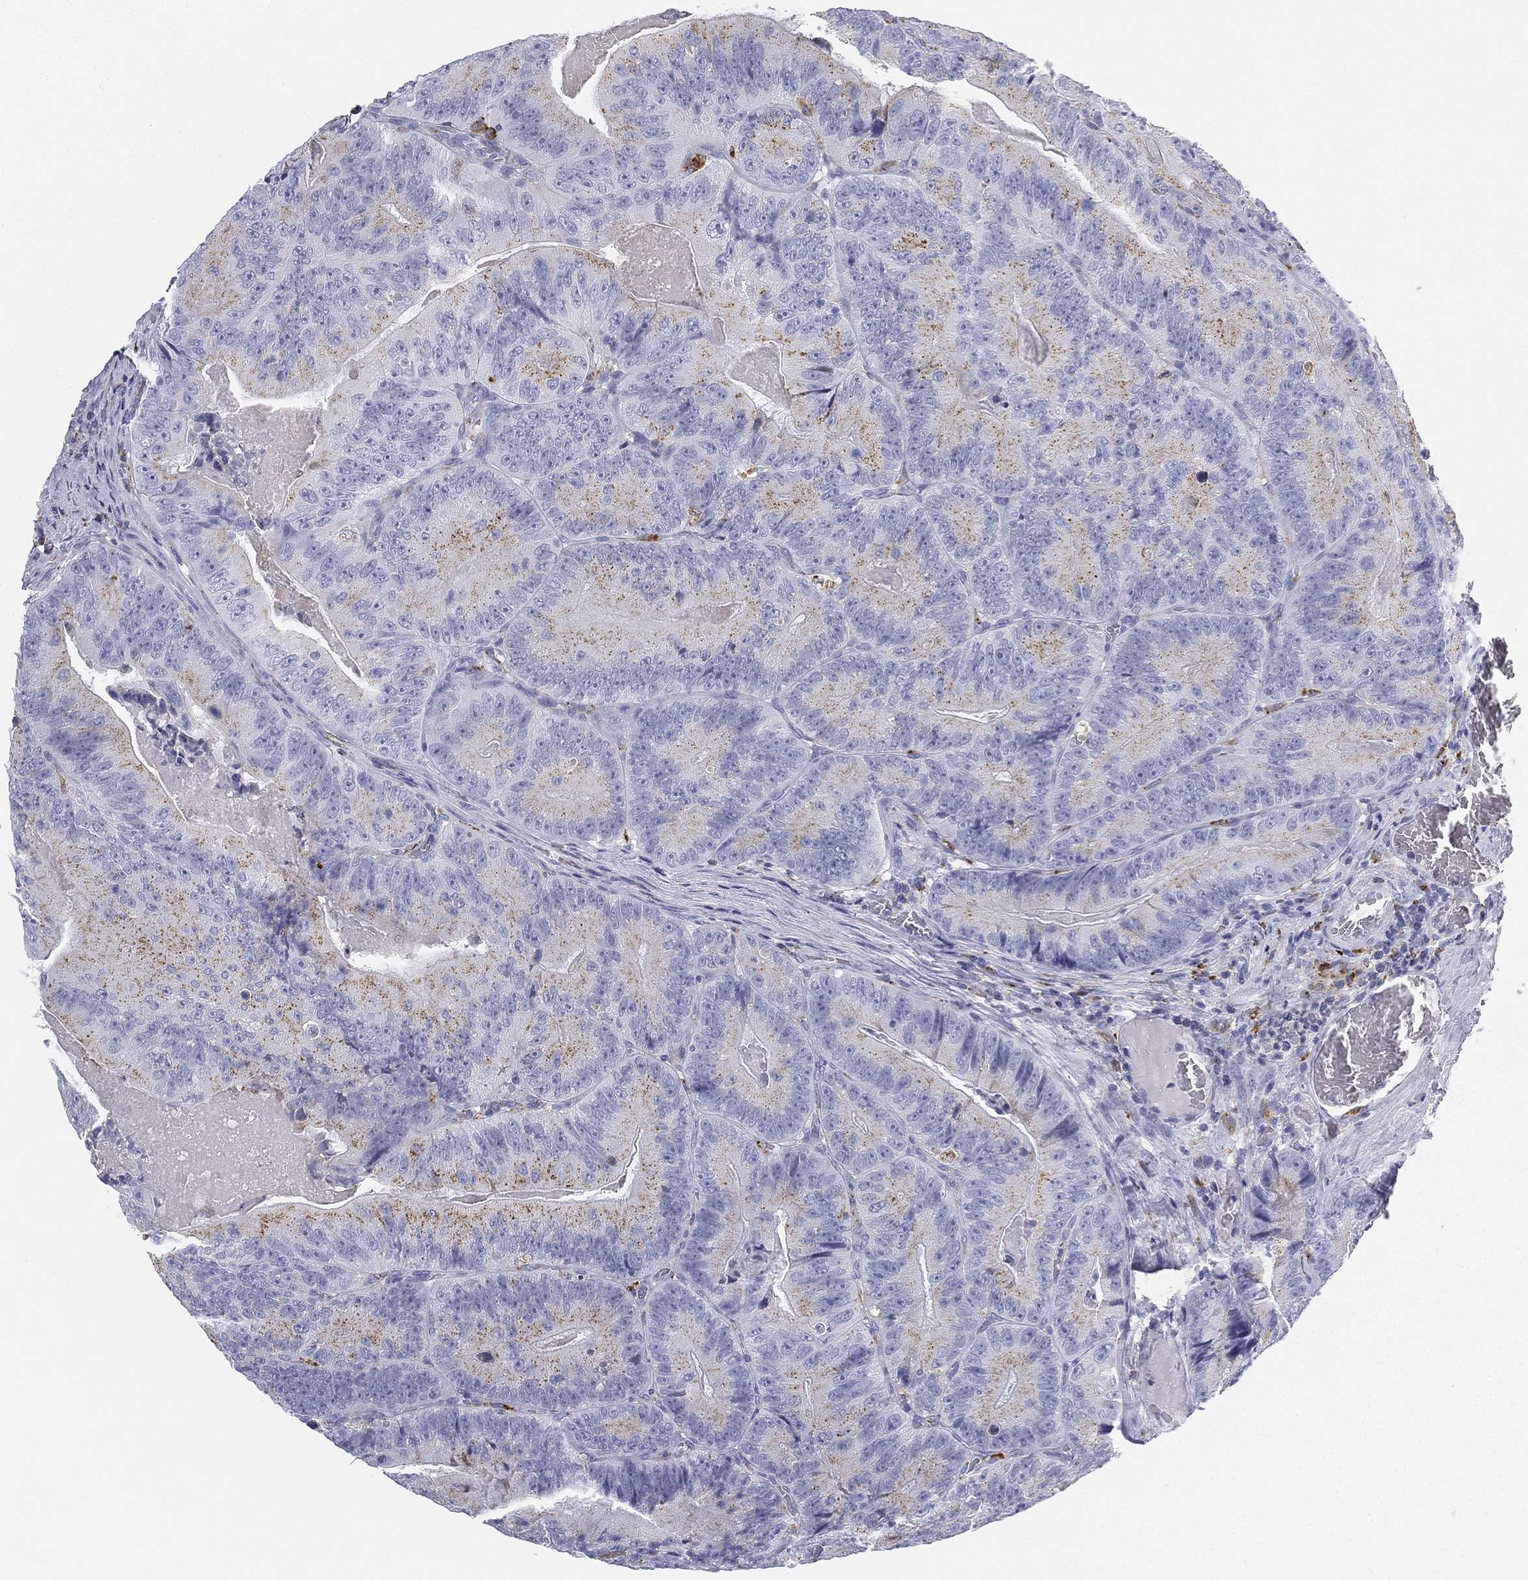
{"staining": {"intensity": "weak", "quantity": "<25%", "location": "cytoplasmic/membranous"}, "tissue": "colorectal cancer", "cell_type": "Tumor cells", "image_type": "cancer", "snomed": [{"axis": "morphology", "description": "Adenocarcinoma, NOS"}, {"axis": "topography", "description": "Colon"}], "caption": "A histopathology image of colorectal cancer stained for a protein exhibits no brown staining in tumor cells.", "gene": "NPC2", "patient": {"sex": "female", "age": 86}}